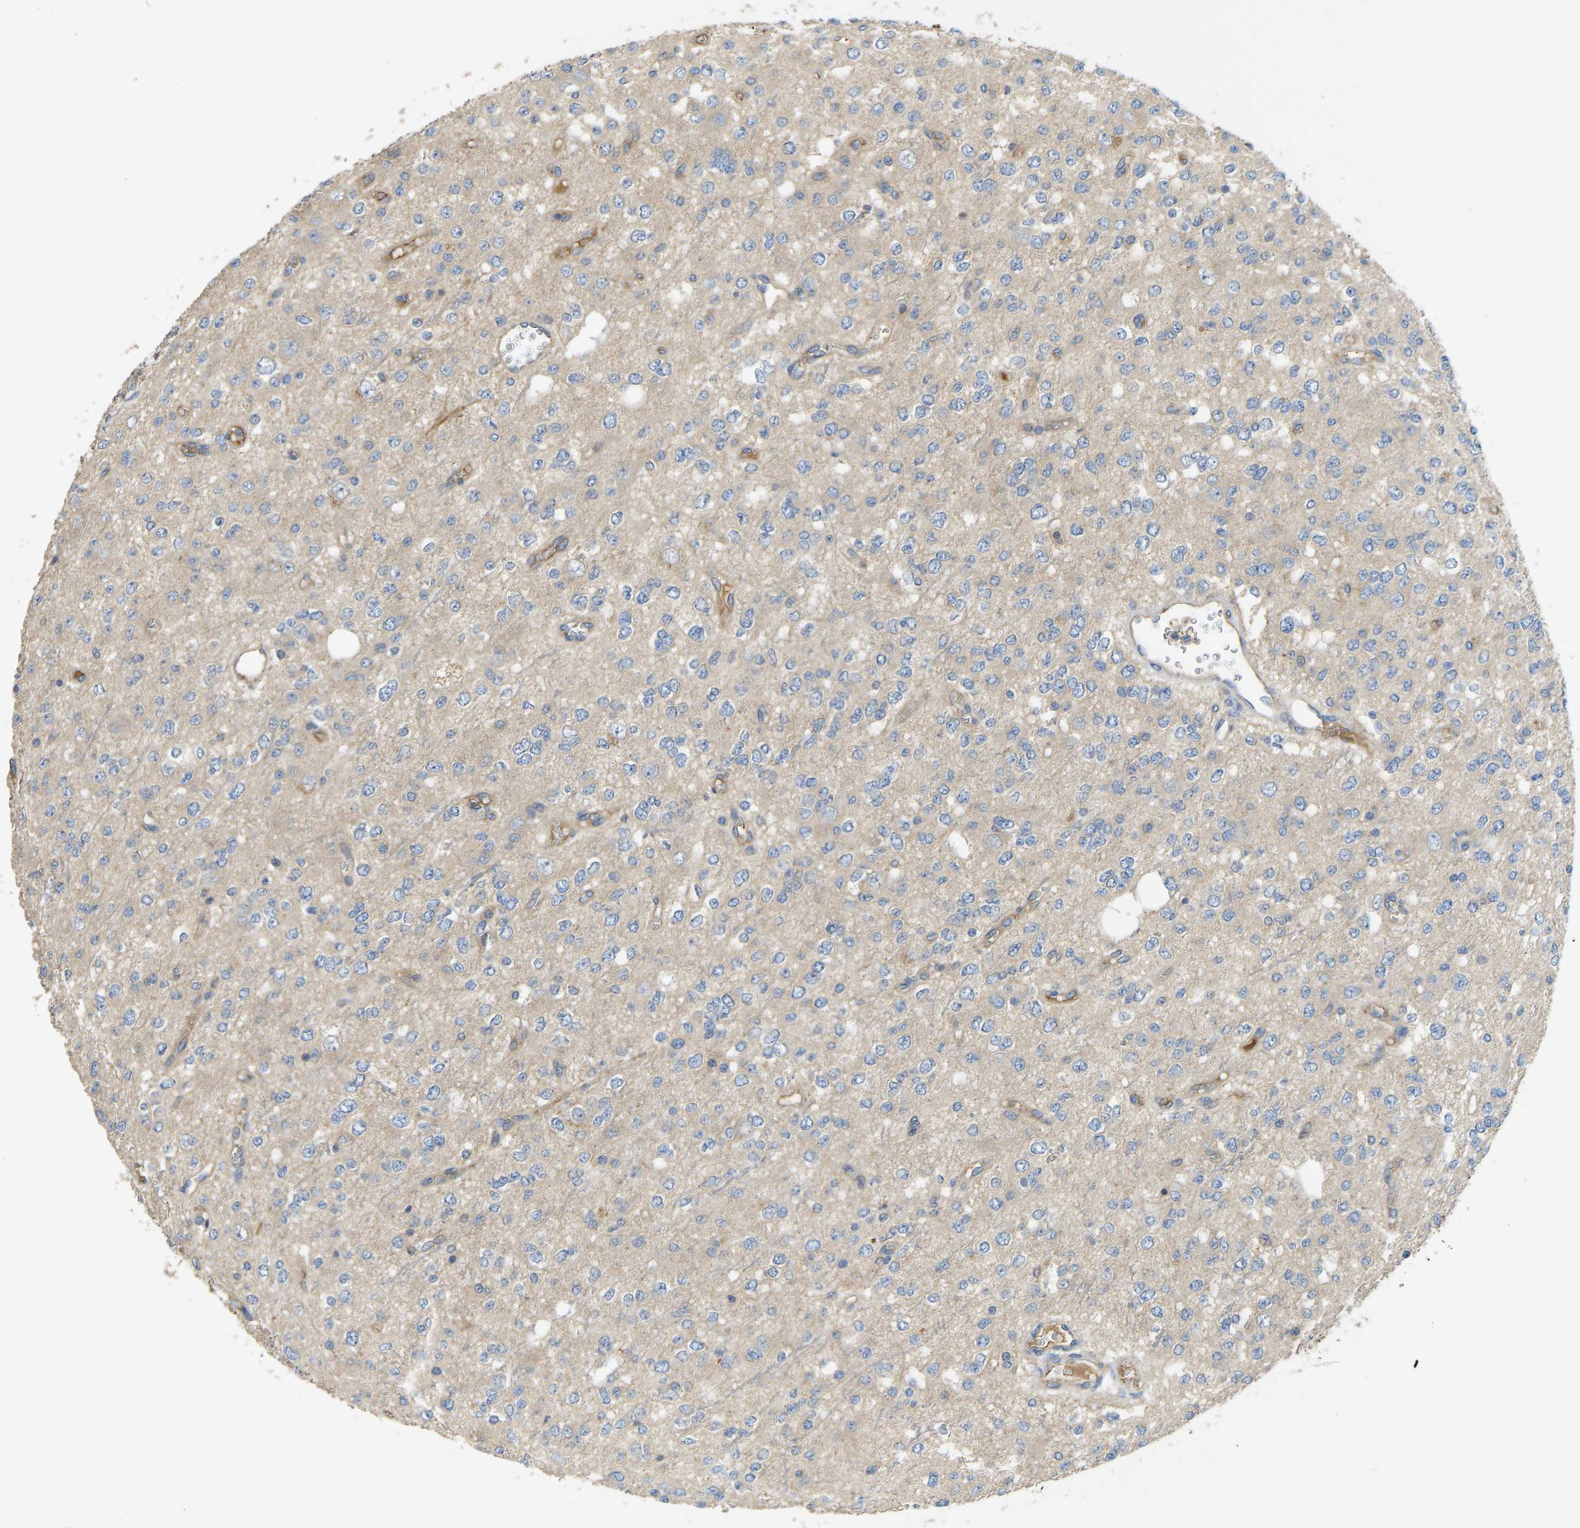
{"staining": {"intensity": "negative", "quantity": "none", "location": "none"}, "tissue": "glioma", "cell_type": "Tumor cells", "image_type": "cancer", "snomed": [{"axis": "morphology", "description": "Glioma, malignant, Low grade"}, {"axis": "topography", "description": "Brain"}], "caption": "Immunohistochemistry (IHC) histopathology image of human malignant glioma (low-grade) stained for a protein (brown), which demonstrates no positivity in tumor cells.", "gene": "VCPKMT", "patient": {"sex": "male", "age": 38}}